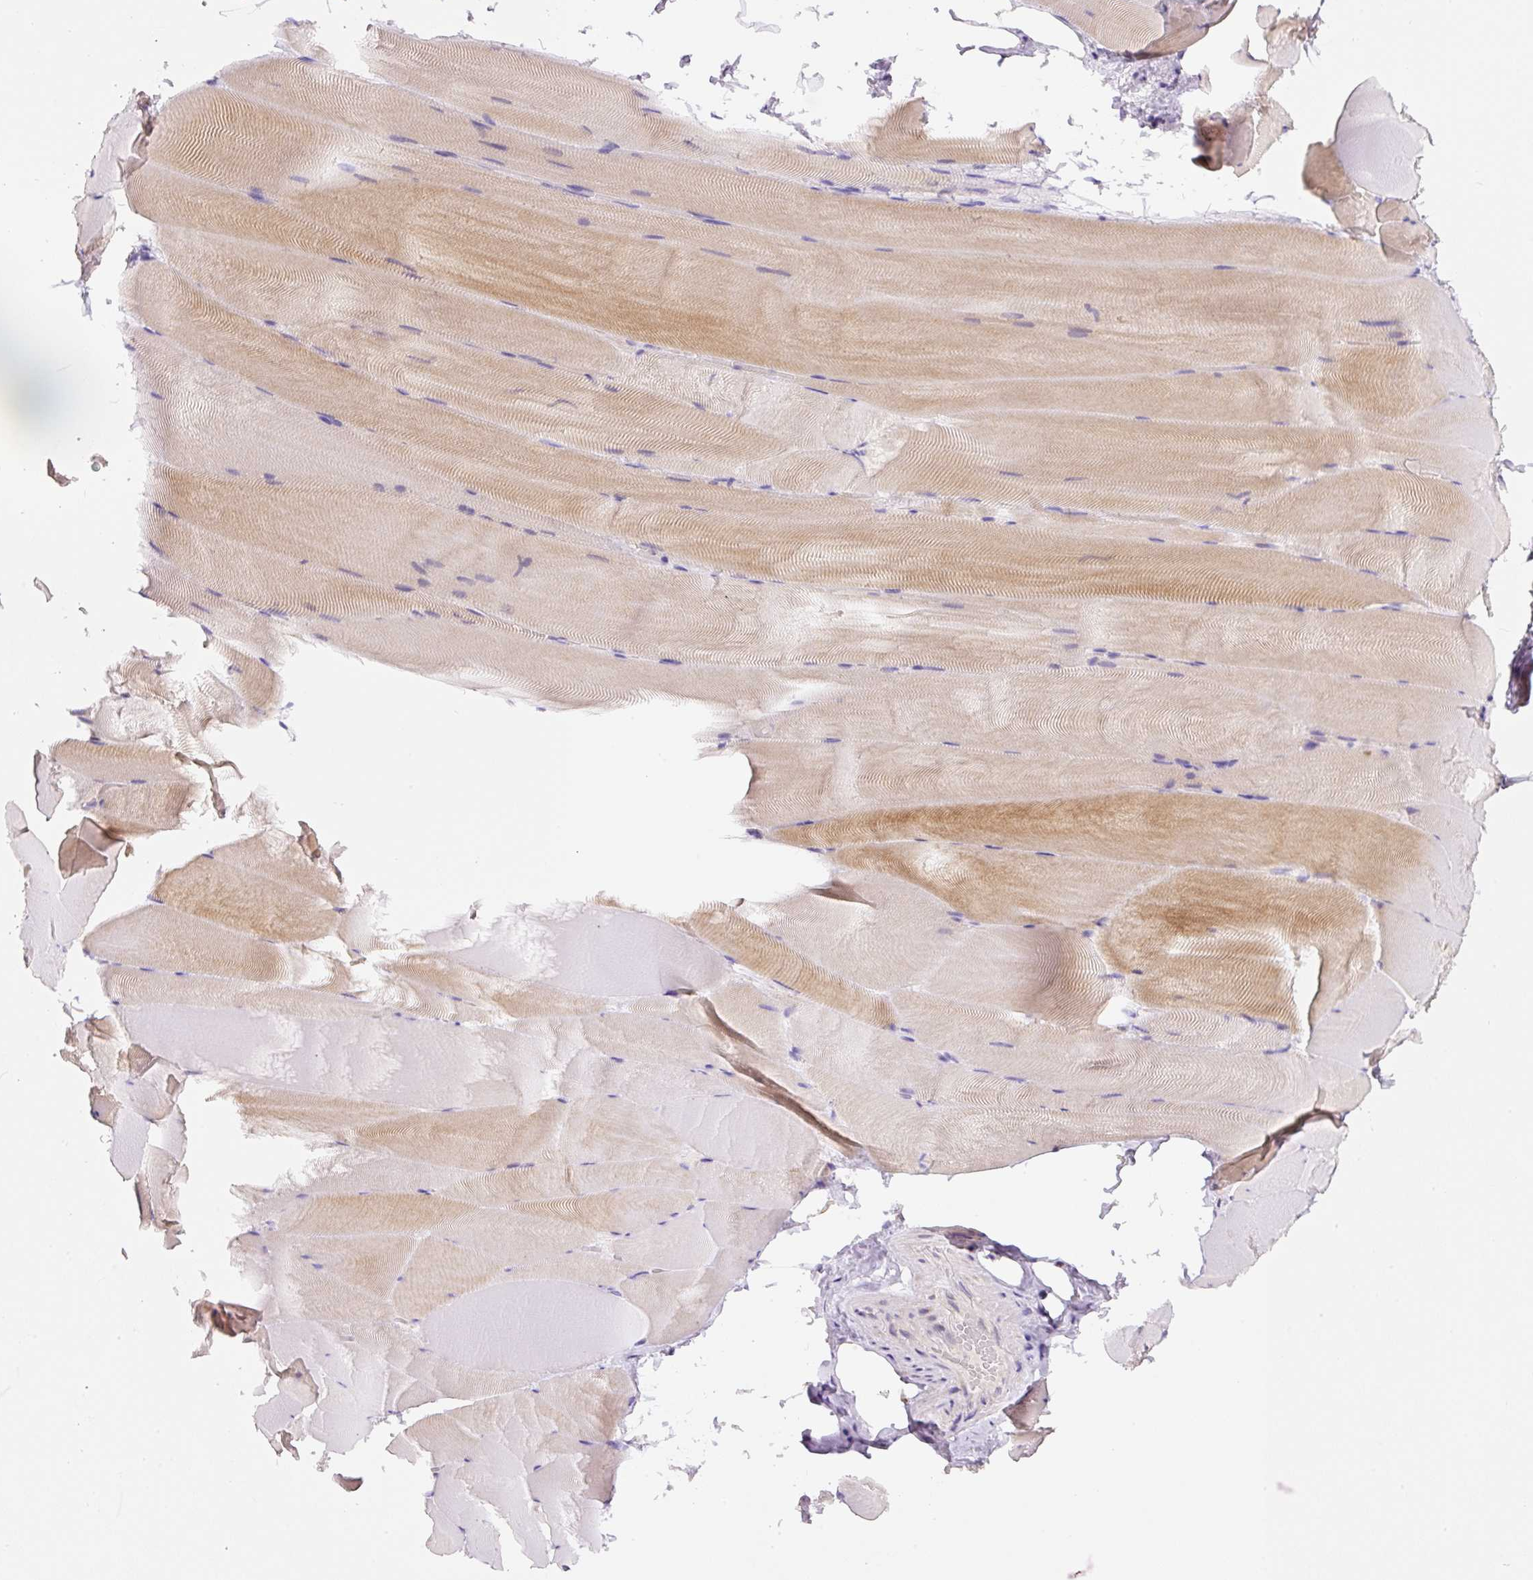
{"staining": {"intensity": "moderate", "quantity": "<25%", "location": "cytoplasmic/membranous"}, "tissue": "skeletal muscle", "cell_type": "Myocytes", "image_type": "normal", "snomed": [{"axis": "morphology", "description": "Normal tissue, NOS"}, {"axis": "topography", "description": "Skeletal muscle"}], "caption": "Human skeletal muscle stained for a protein (brown) displays moderate cytoplasmic/membranous positive expression in about <25% of myocytes.", "gene": "PCK2", "patient": {"sex": "female", "age": 64}}